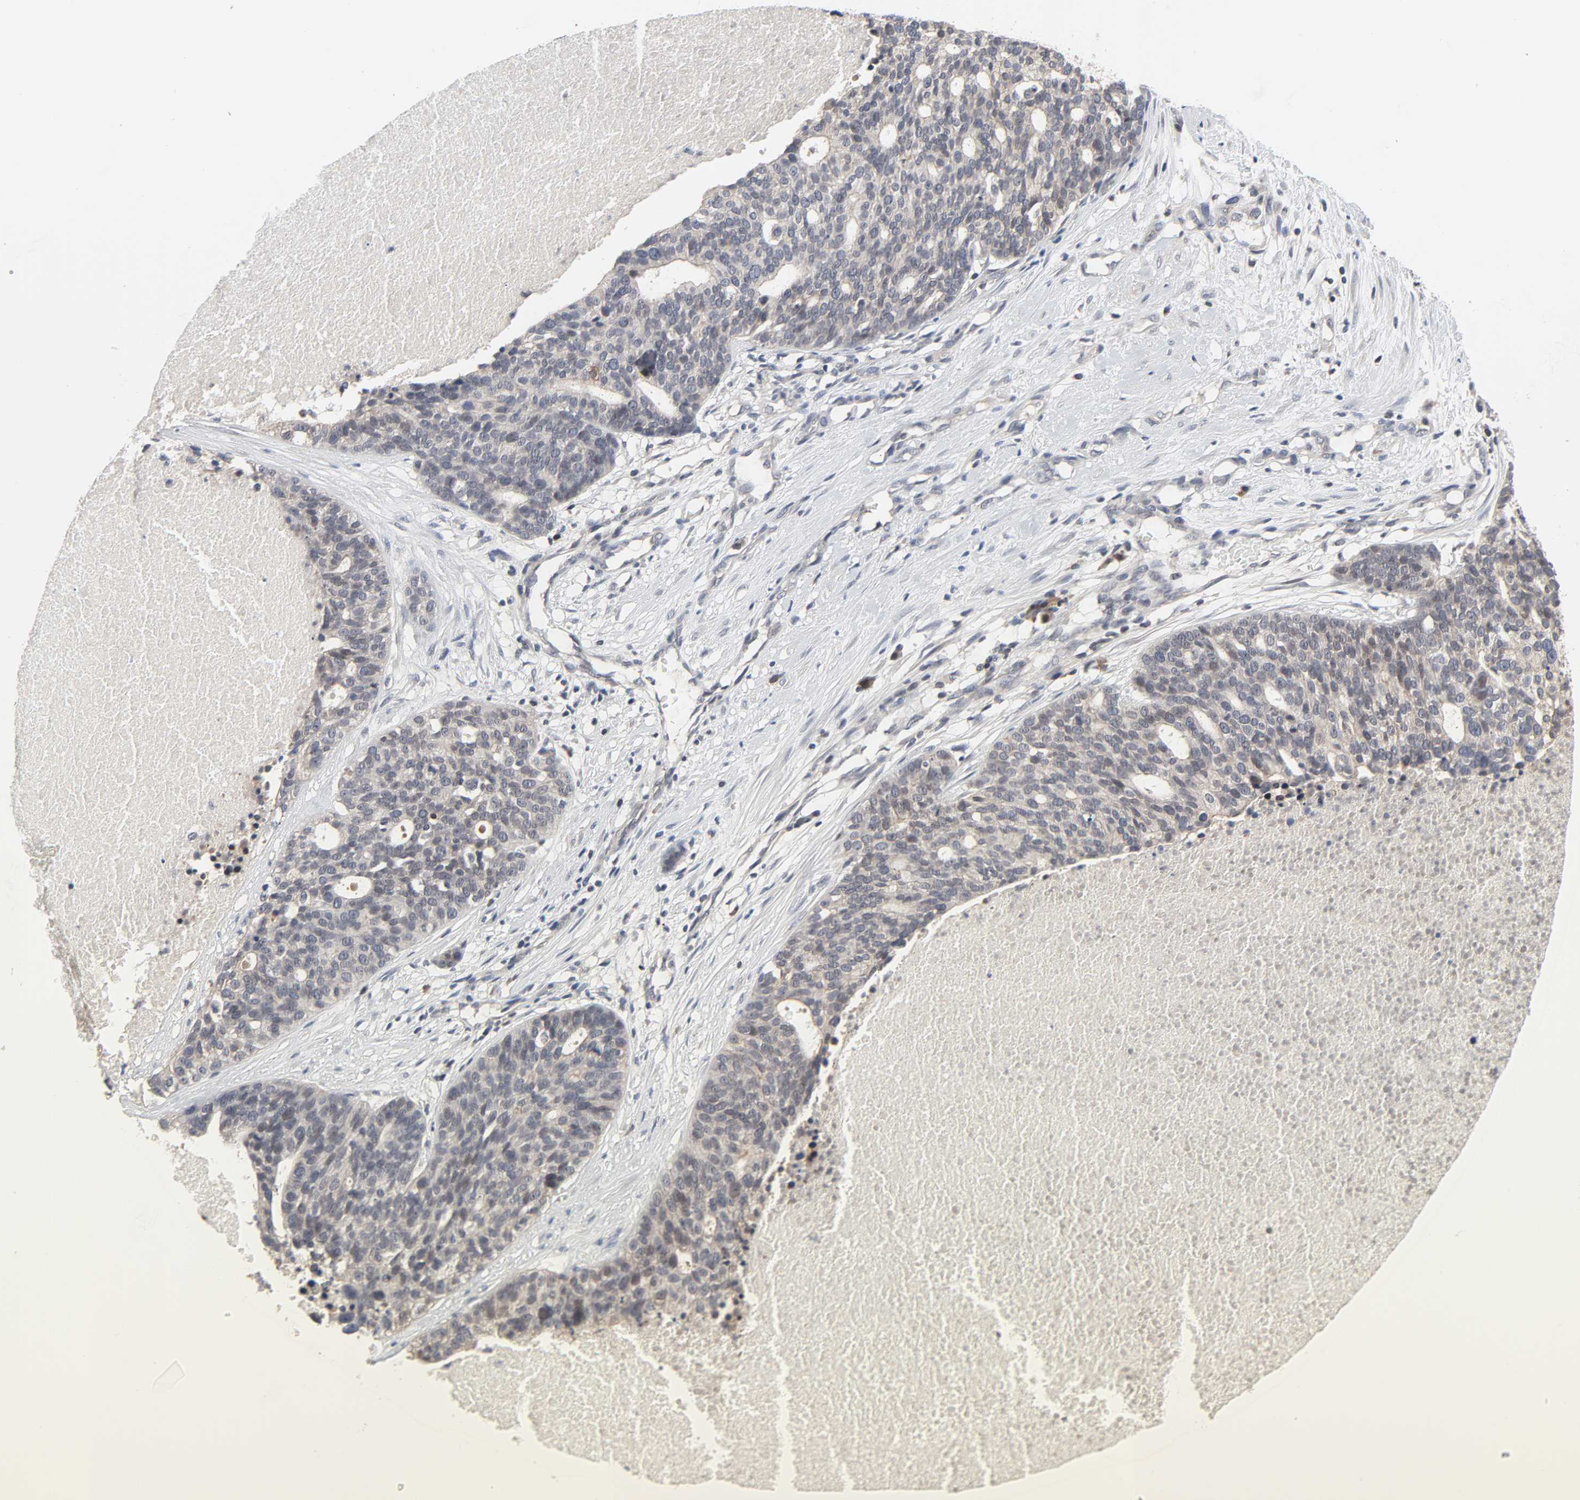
{"staining": {"intensity": "weak", "quantity": ">75%", "location": "cytoplasmic/membranous"}, "tissue": "ovarian cancer", "cell_type": "Tumor cells", "image_type": "cancer", "snomed": [{"axis": "morphology", "description": "Cystadenocarcinoma, serous, NOS"}, {"axis": "topography", "description": "Ovary"}], "caption": "DAB immunohistochemical staining of ovarian cancer (serous cystadenocarcinoma) demonstrates weak cytoplasmic/membranous protein expression in about >75% of tumor cells. Using DAB (brown) and hematoxylin (blue) stains, captured at high magnification using brightfield microscopy.", "gene": "CCDC175", "patient": {"sex": "female", "age": 59}}